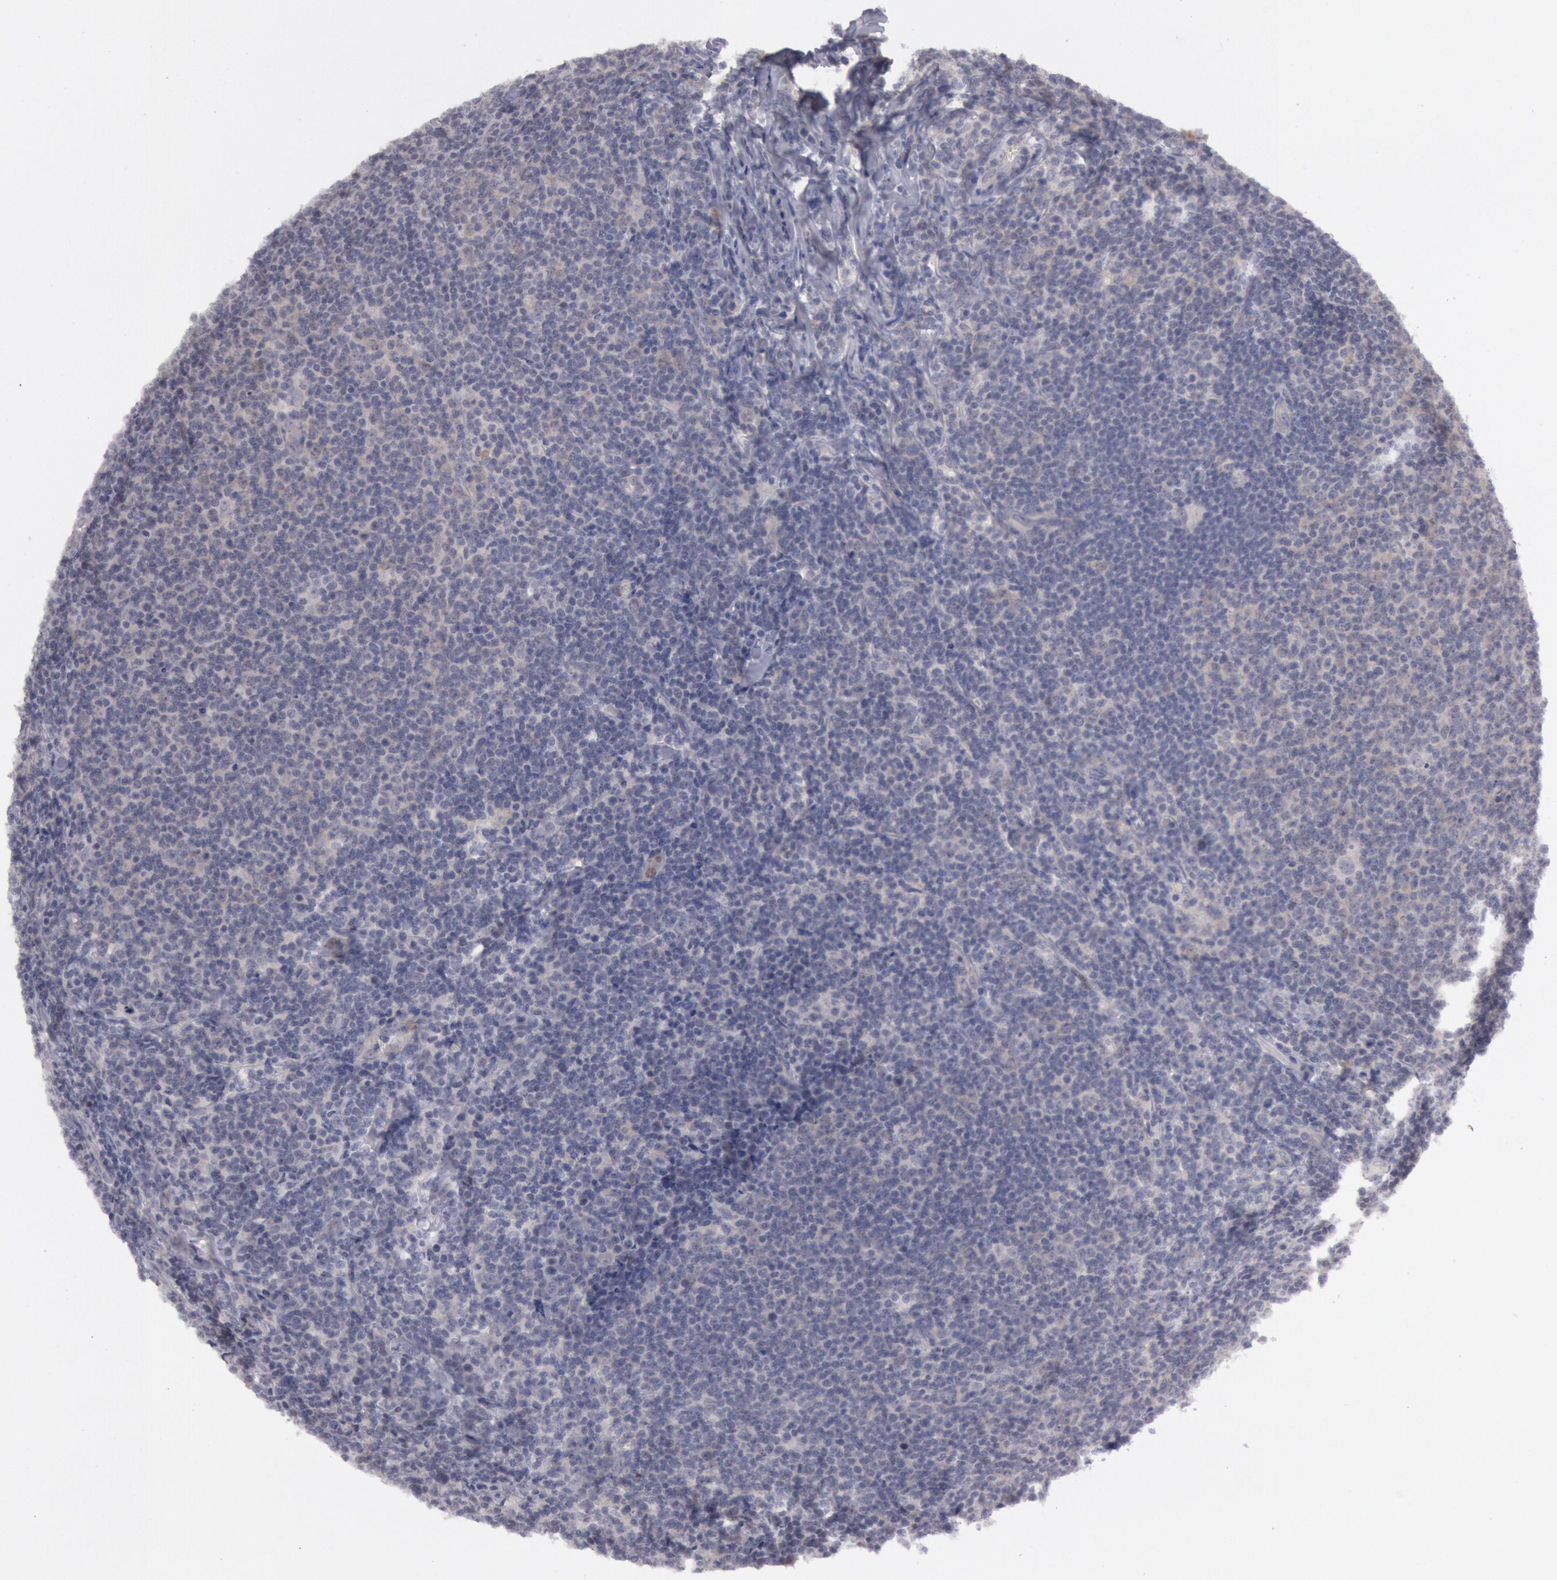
{"staining": {"intensity": "negative", "quantity": "none", "location": "none"}, "tissue": "lymphoma", "cell_type": "Tumor cells", "image_type": "cancer", "snomed": [{"axis": "morphology", "description": "Malignant lymphoma, non-Hodgkin's type, Low grade"}, {"axis": "topography", "description": "Lymph node"}], "caption": "Human low-grade malignant lymphoma, non-Hodgkin's type stained for a protein using immunohistochemistry exhibits no staining in tumor cells.", "gene": "JOSD1", "patient": {"sex": "male", "age": 74}}